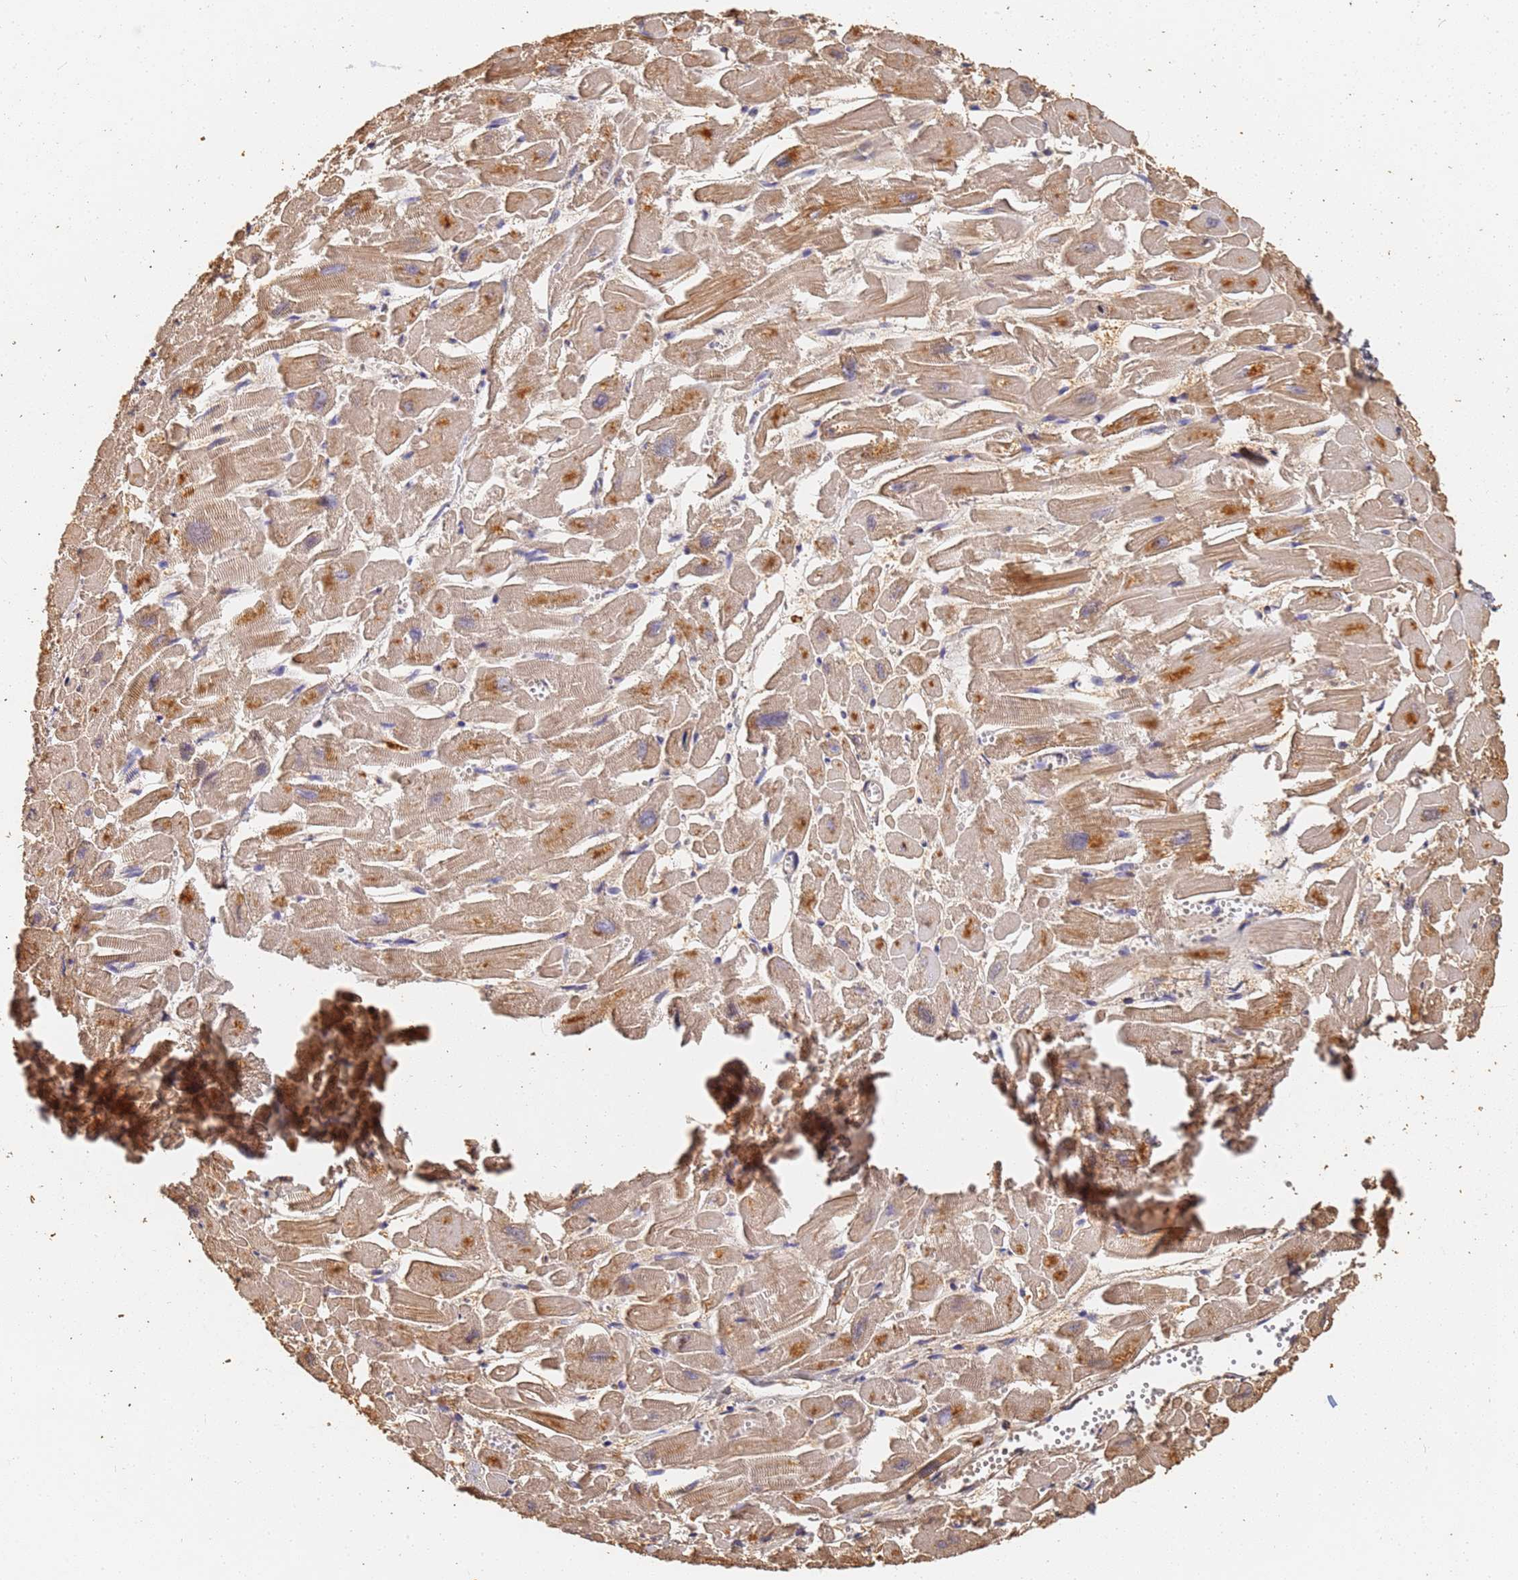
{"staining": {"intensity": "moderate", "quantity": "25%-75%", "location": "cytoplasmic/membranous"}, "tissue": "heart muscle", "cell_type": "Cardiomyocytes", "image_type": "normal", "snomed": [{"axis": "morphology", "description": "Normal tissue, NOS"}, {"axis": "topography", "description": "Heart"}], "caption": "A brown stain shows moderate cytoplasmic/membranous positivity of a protein in cardiomyocytes of unremarkable human heart muscle. (IHC, brightfield microscopy, high magnification).", "gene": "JAK2", "patient": {"sex": "male", "age": 54}}